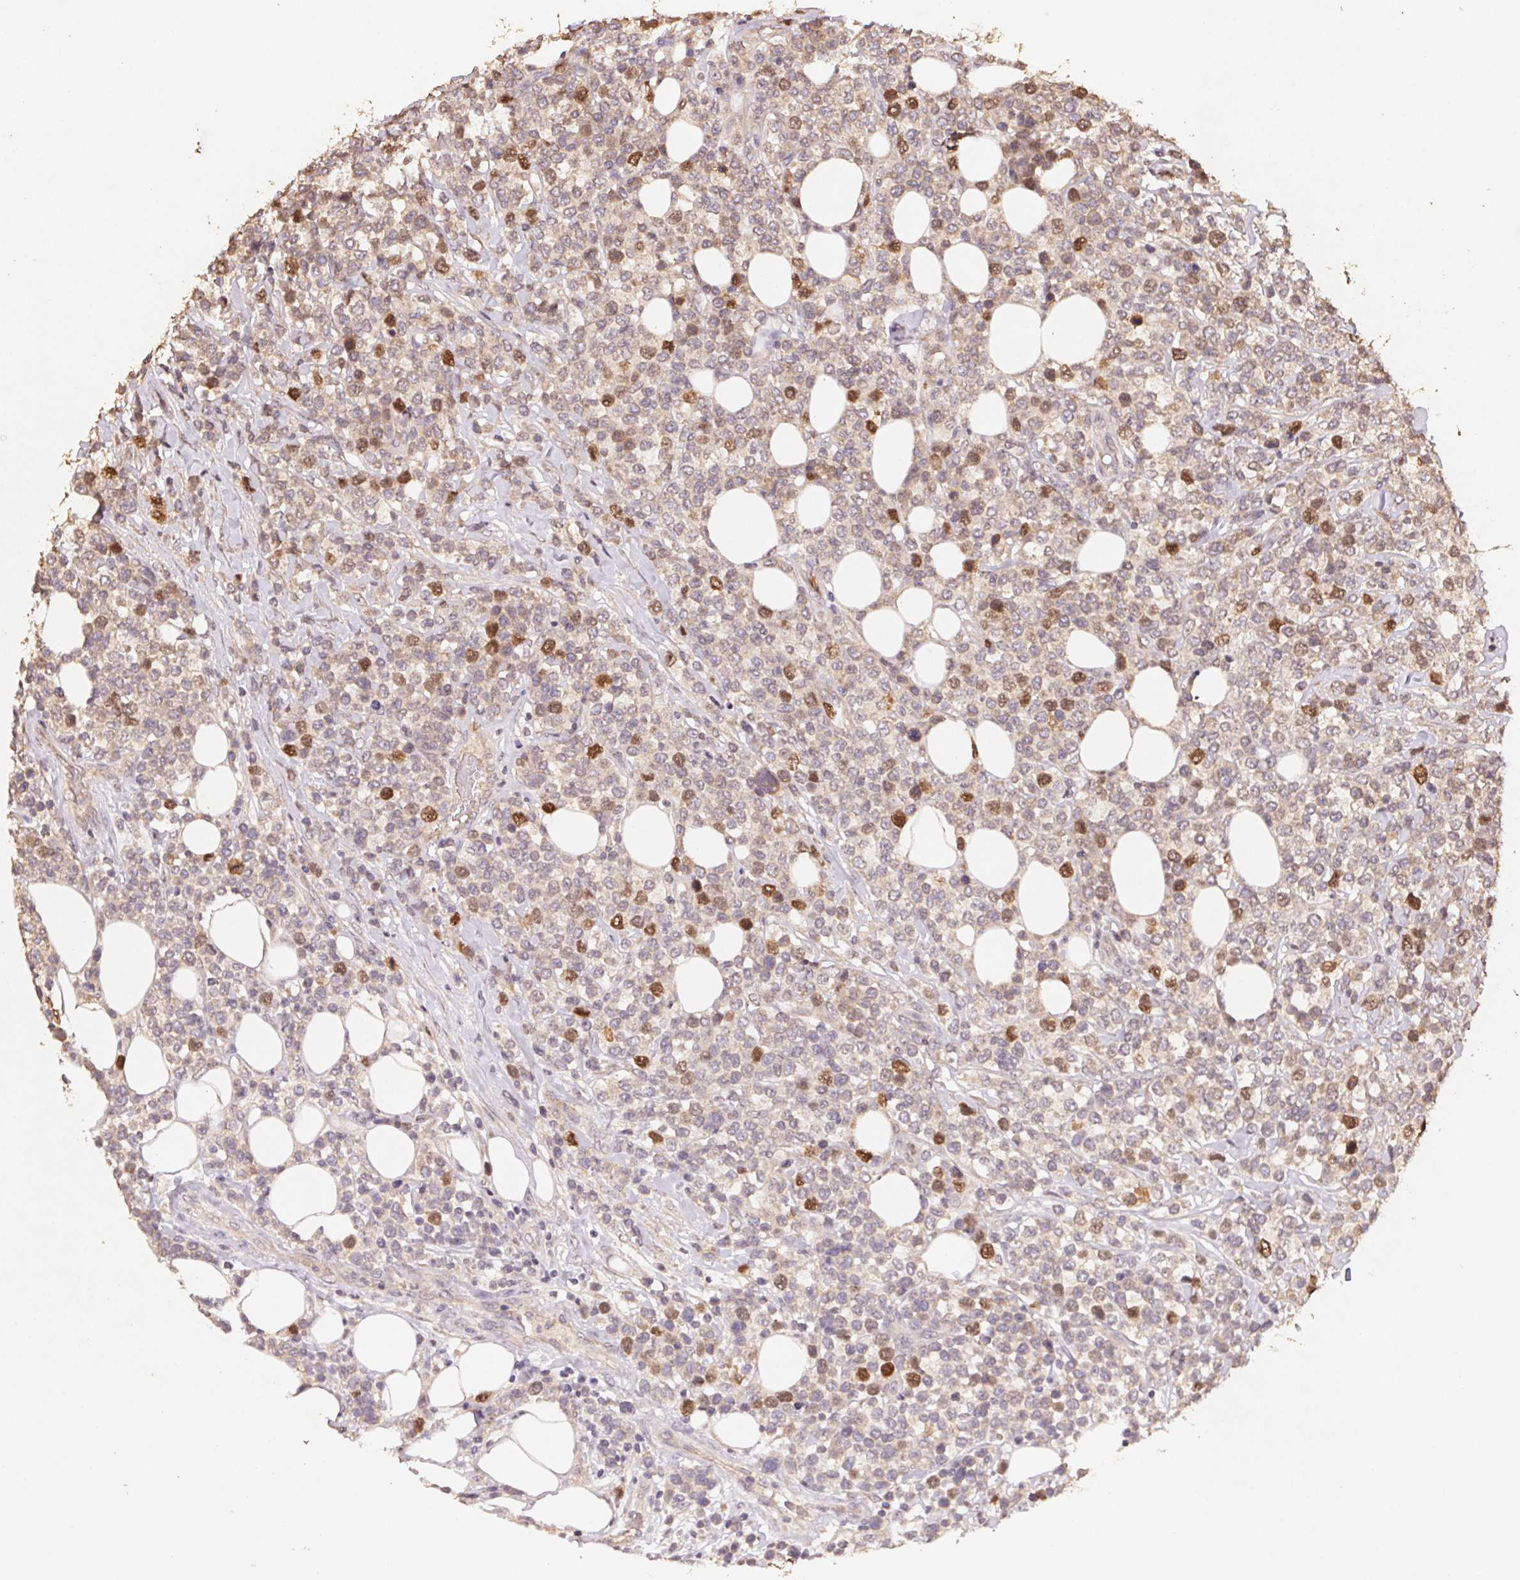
{"staining": {"intensity": "strong", "quantity": "<25%", "location": "nuclear"}, "tissue": "lymphoma", "cell_type": "Tumor cells", "image_type": "cancer", "snomed": [{"axis": "morphology", "description": "Malignant lymphoma, non-Hodgkin's type, High grade"}, {"axis": "topography", "description": "Soft tissue"}], "caption": "Protein expression by immunohistochemistry (IHC) exhibits strong nuclear expression in approximately <25% of tumor cells in high-grade malignant lymphoma, non-Hodgkin's type. Nuclei are stained in blue.", "gene": "CENPF", "patient": {"sex": "female", "age": 56}}